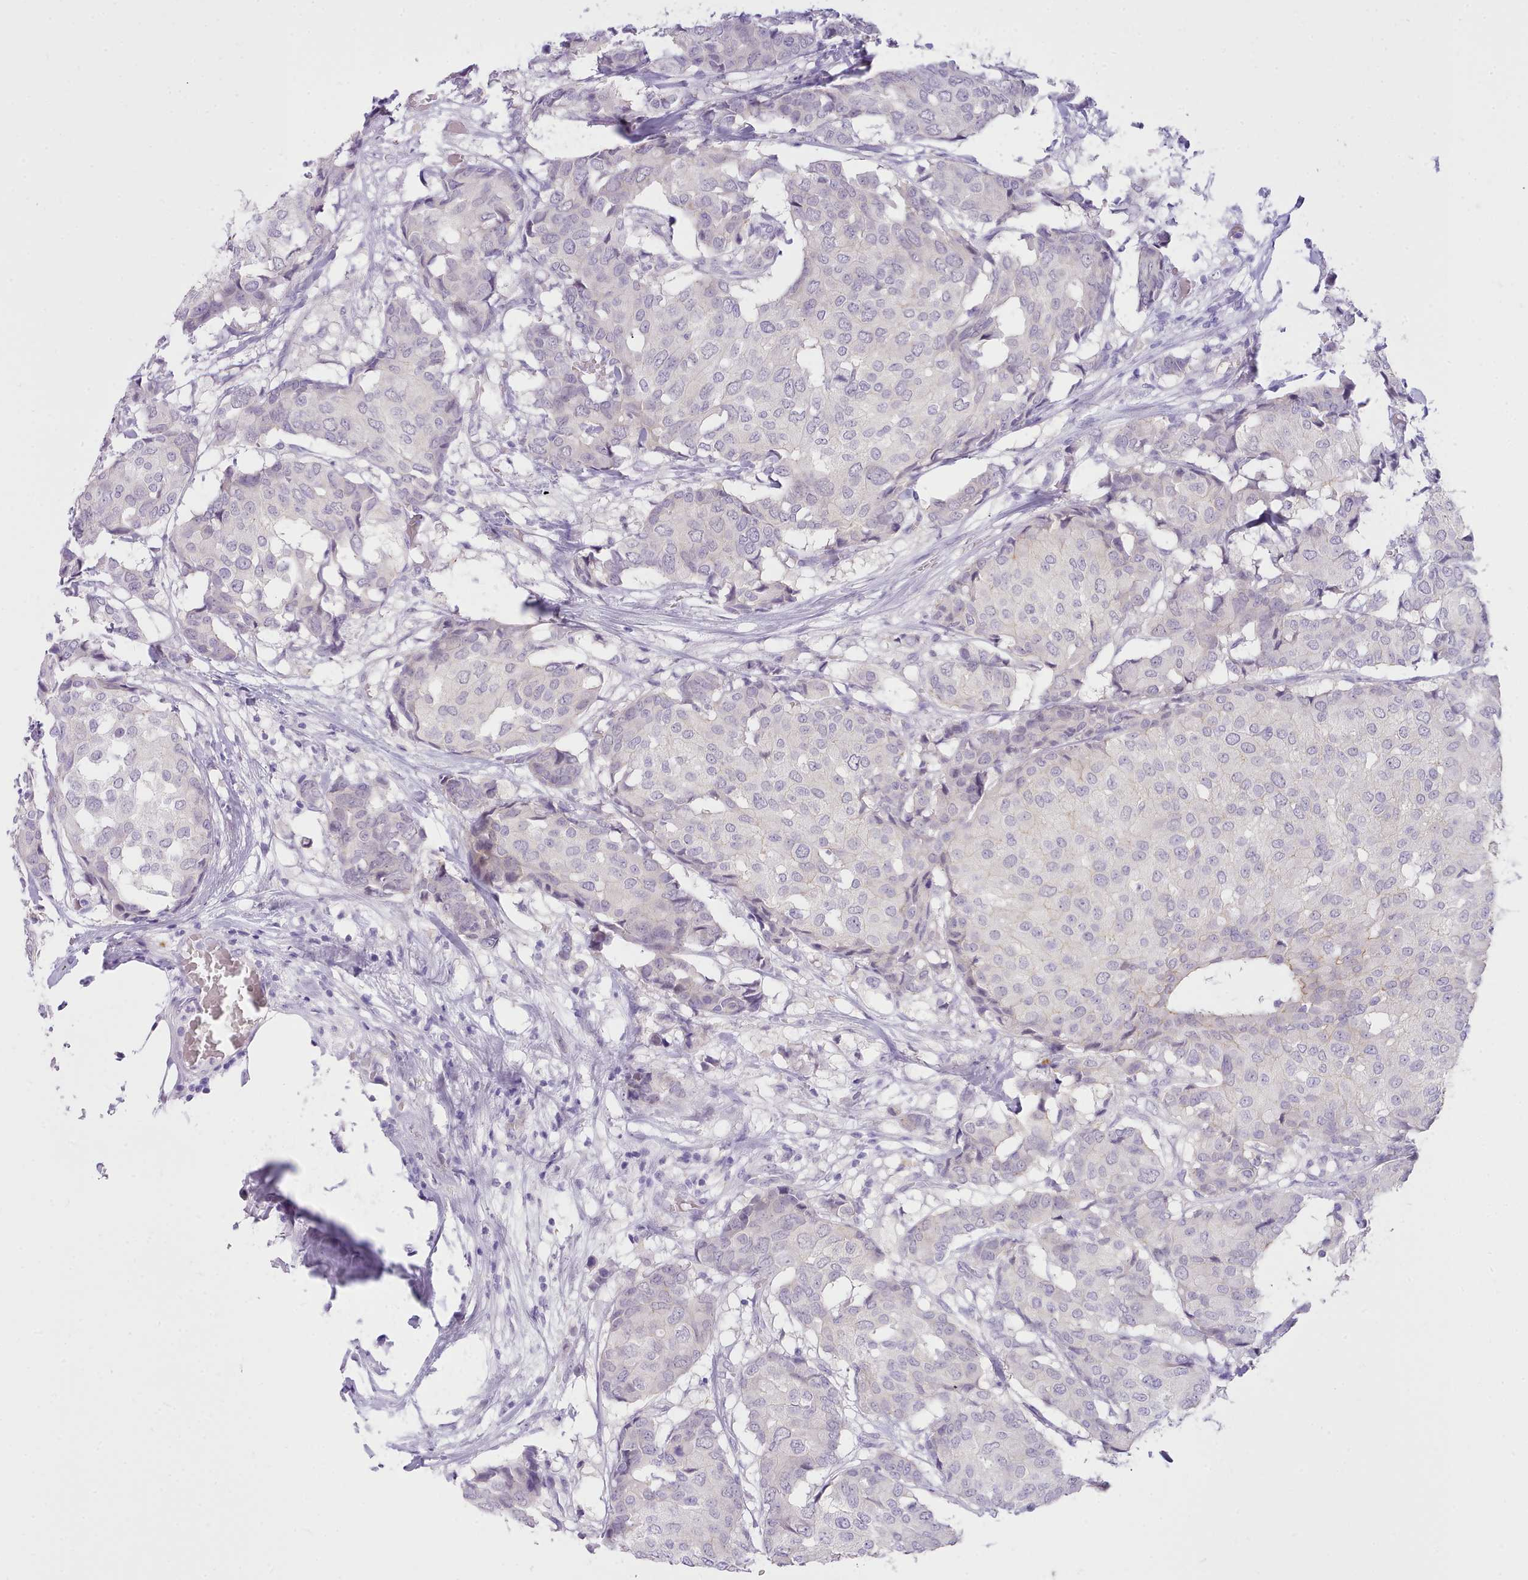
{"staining": {"intensity": "negative", "quantity": "none", "location": "none"}, "tissue": "breast cancer", "cell_type": "Tumor cells", "image_type": "cancer", "snomed": [{"axis": "morphology", "description": "Duct carcinoma"}, {"axis": "topography", "description": "Breast"}], "caption": "Breast intraductal carcinoma stained for a protein using immunohistochemistry (IHC) reveals no staining tumor cells.", "gene": "LRRC37A", "patient": {"sex": "female", "age": 75}}